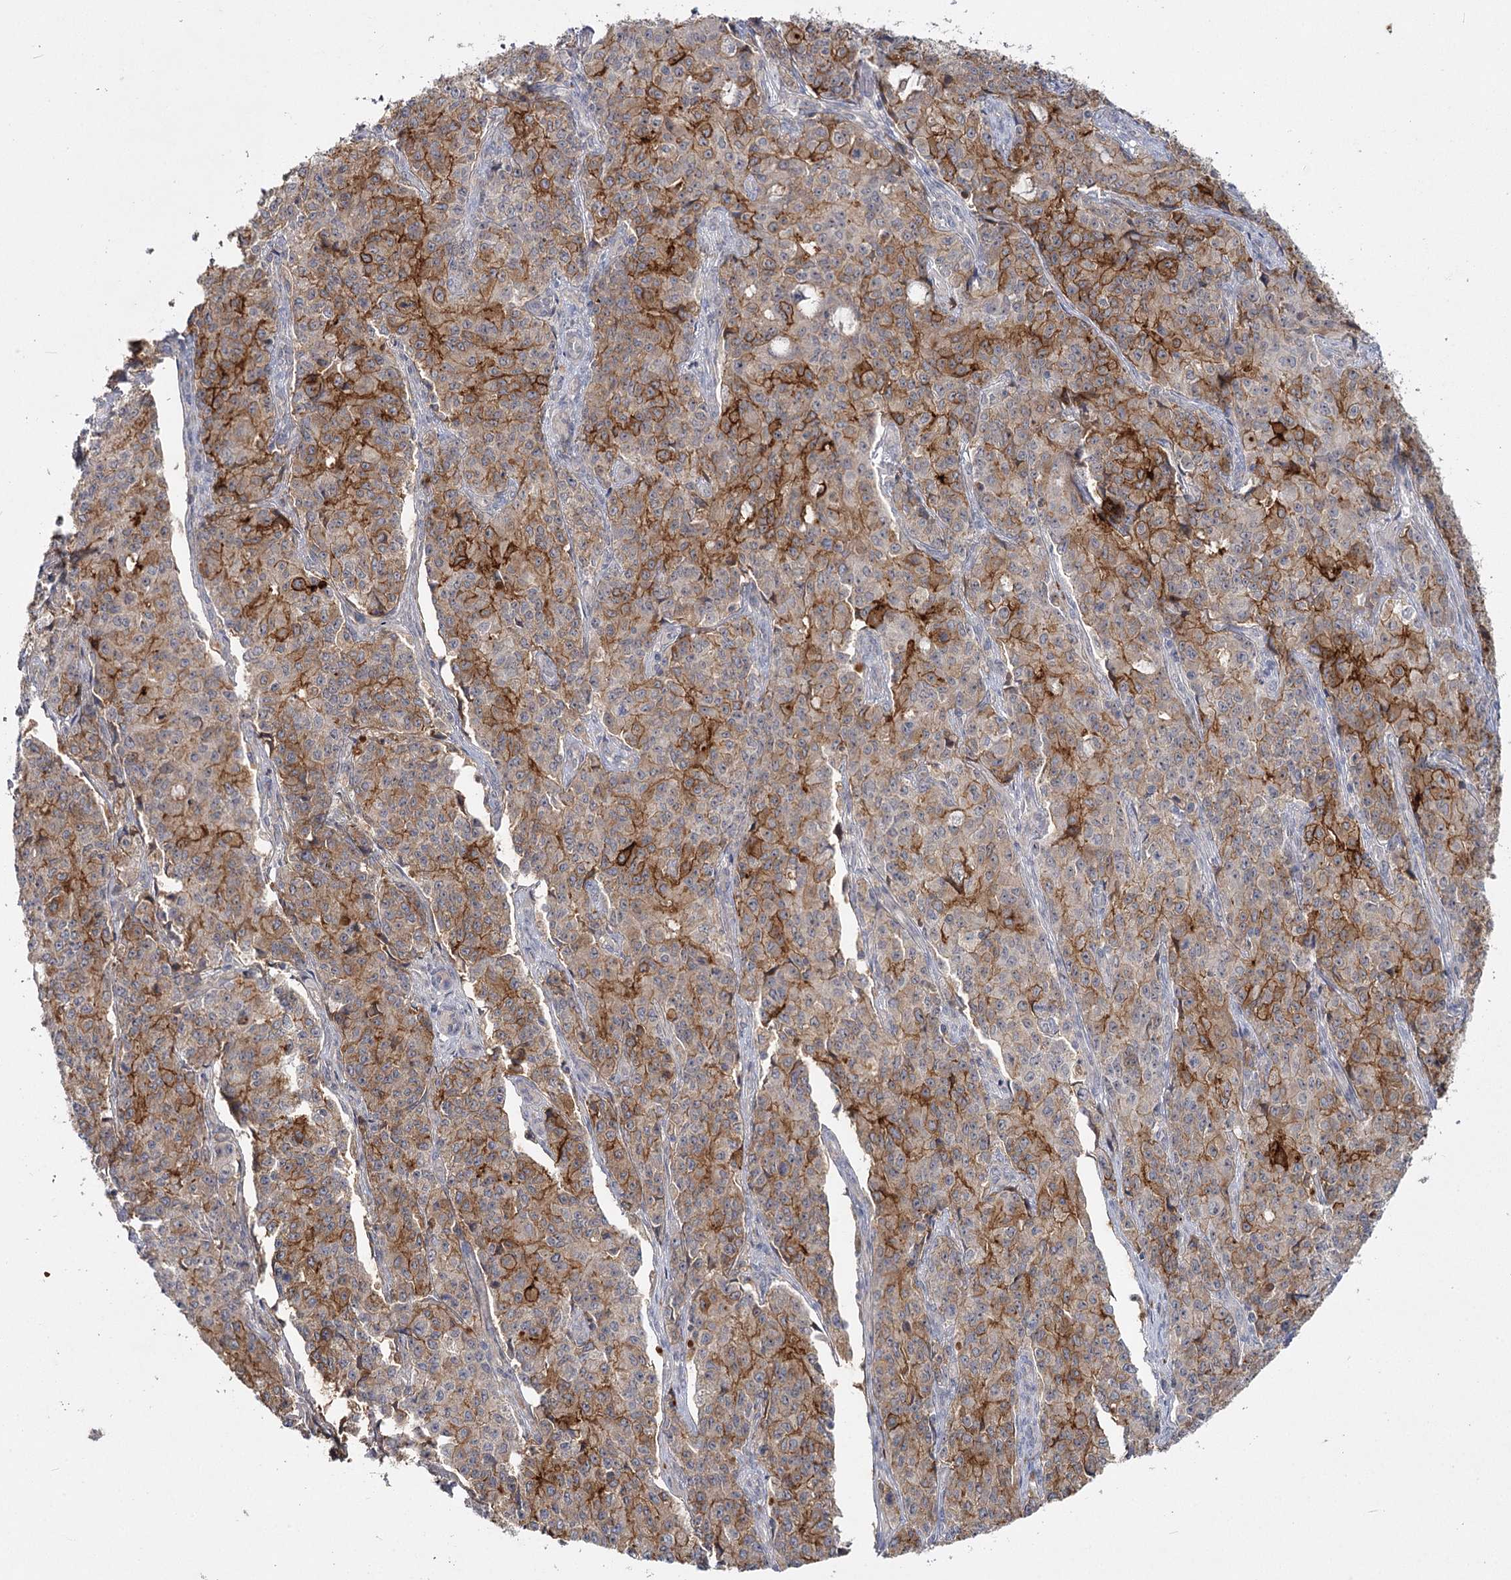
{"staining": {"intensity": "moderate", "quantity": ">75%", "location": "cytoplasmic/membranous"}, "tissue": "endometrial cancer", "cell_type": "Tumor cells", "image_type": "cancer", "snomed": [{"axis": "morphology", "description": "Adenocarcinoma, NOS"}, {"axis": "topography", "description": "Endometrium"}], "caption": "High-magnification brightfield microscopy of endometrial cancer (adenocarcinoma) stained with DAB (3,3'-diaminobenzidine) (brown) and counterstained with hematoxylin (blue). tumor cells exhibit moderate cytoplasmic/membranous positivity is seen in about>75% of cells.", "gene": "ANGPTL5", "patient": {"sex": "female", "age": 50}}